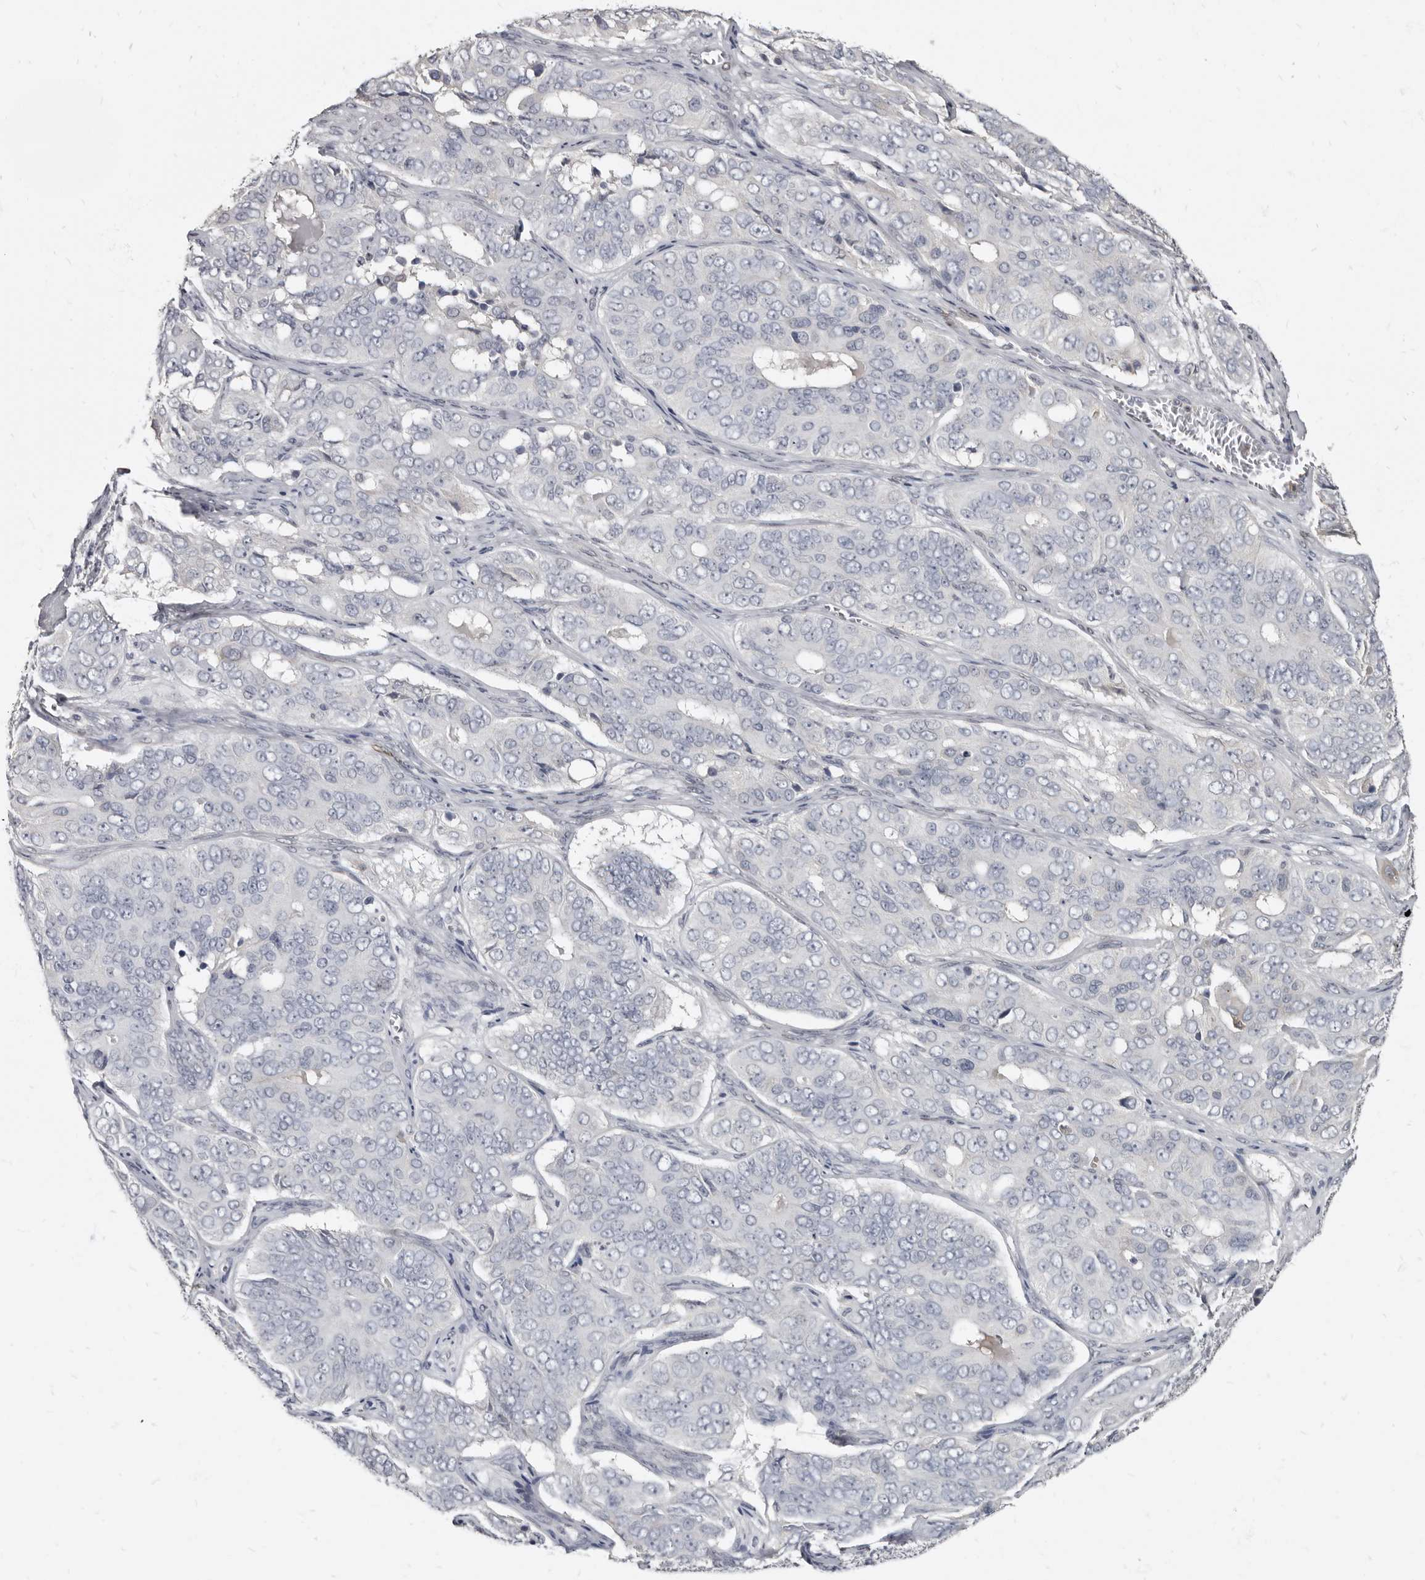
{"staining": {"intensity": "negative", "quantity": "none", "location": "none"}, "tissue": "ovarian cancer", "cell_type": "Tumor cells", "image_type": "cancer", "snomed": [{"axis": "morphology", "description": "Carcinoma, endometroid"}, {"axis": "topography", "description": "Ovary"}], "caption": "Protein analysis of endometroid carcinoma (ovarian) shows no significant staining in tumor cells.", "gene": "MRGPRF", "patient": {"sex": "female", "age": 51}}